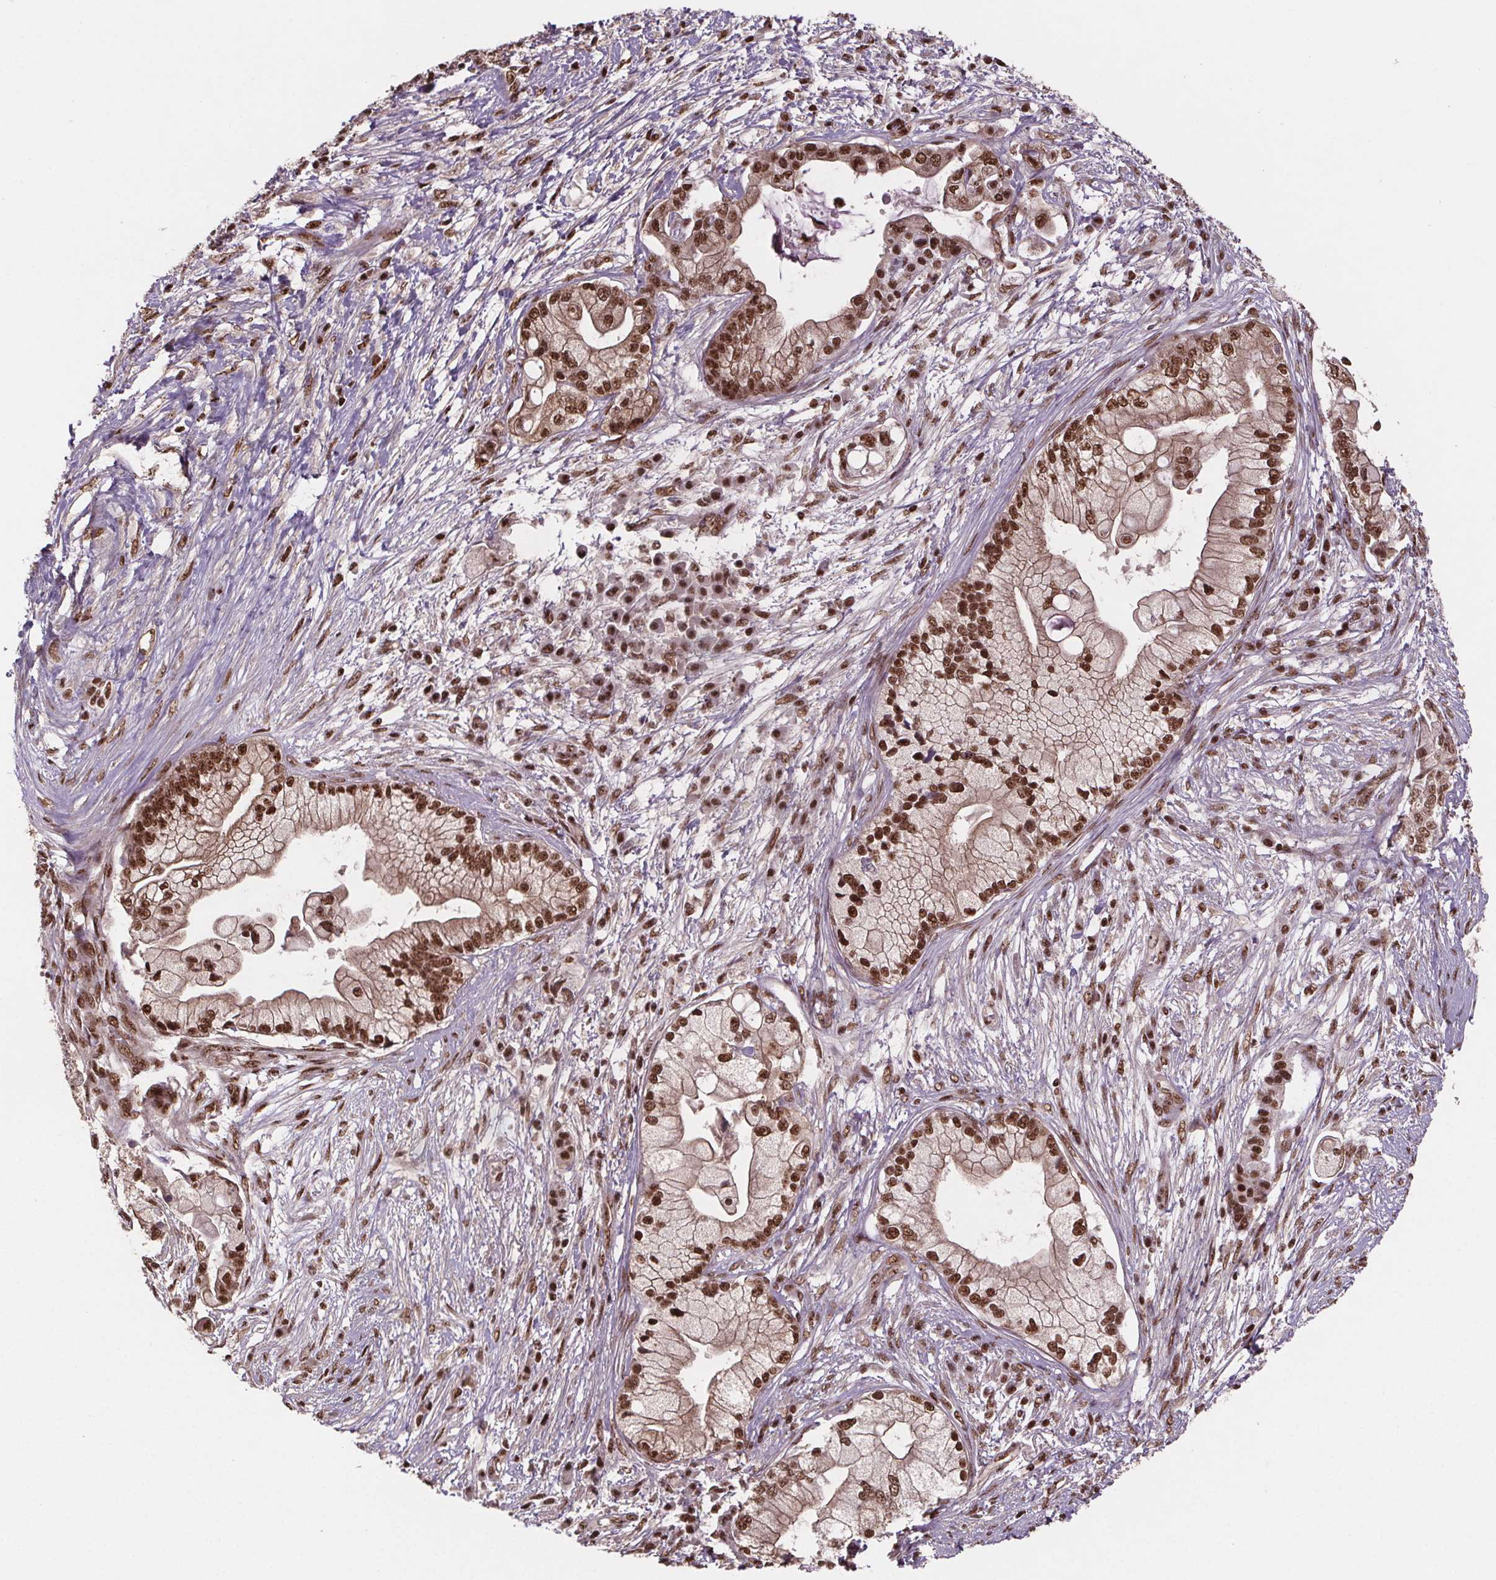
{"staining": {"intensity": "moderate", "quantity": ">75%", "location": "nuclear"}, "tissue": "pancreatic cancer", "cell_type": "Tumor cells", "image_type": "cancer", "snomed": [{"axis": "morphology", "description": "Adenocarcinoma, NOS"}, {"axis": "topography", "description": "Pancreas"}], "caption": "There is medium levels of moderate nuclear staining in tumor cells of pancreatic cancer, as demonstrated by immunohistochemical staining (brown color).", "gene": "JARID2", "patient": {"sex": "female", "age": 69}}